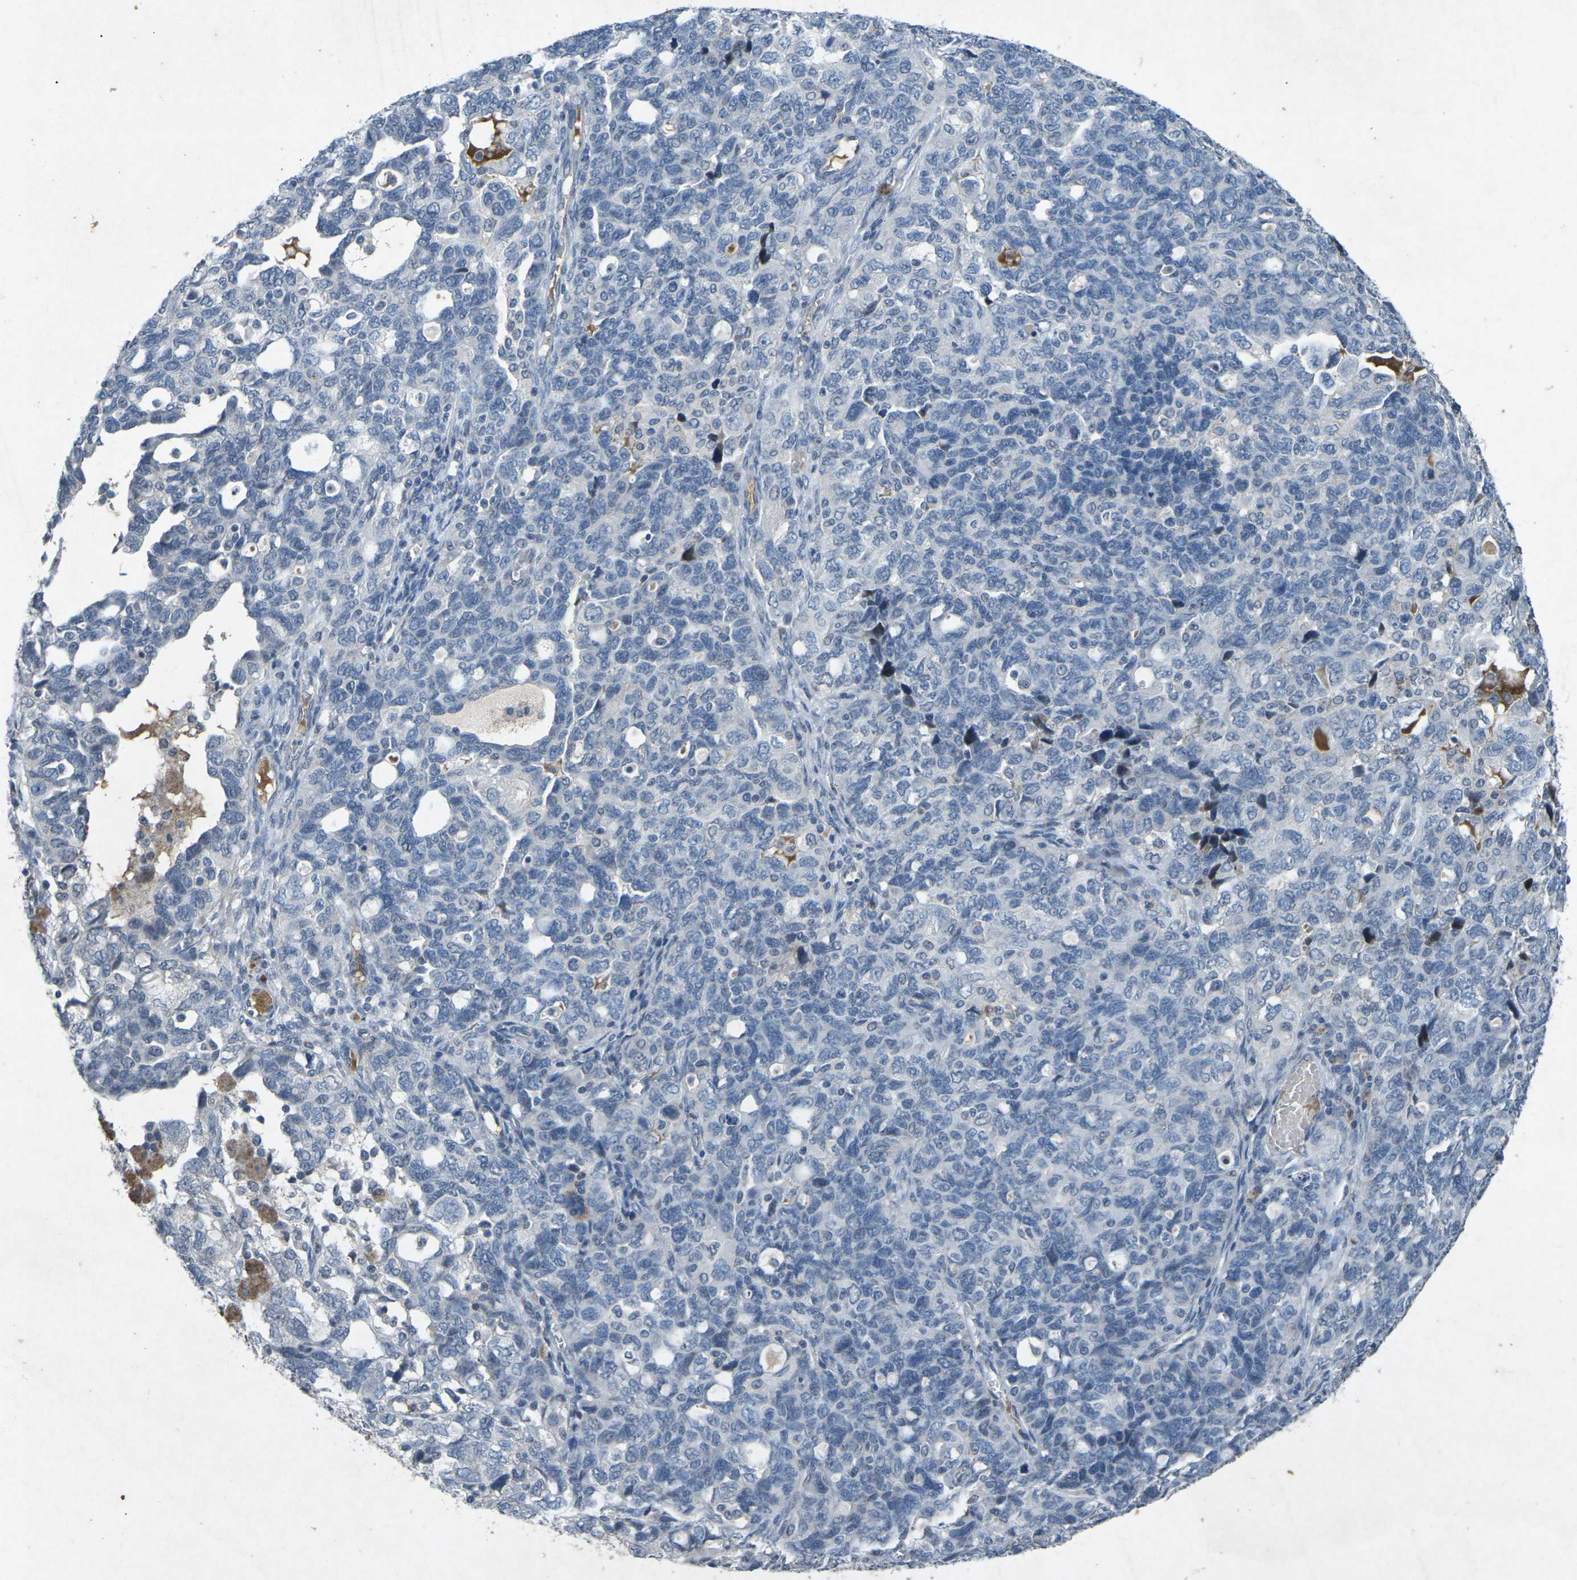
{"staining": {"intensity": "negative", "quantity": "none", "location": "none"}, "tissue": "ovarian cancer", "cell_type": "Tumor cells", "image_type": "cancer", "snomed": [{"axis": "morphology", "description": "Carcinoma, NOS"}, {"axis": "morphology", "description": "Cystadenocarcinoma, serous, NOS"}, {"axis": "topography", "description": "Ovary"}], "caption": "A photomicrograph of human ovarian serous cystadenocarcinoma is negative for staining in tumor cells.", "gene": "A1BG", "patient": {"sex": "female", "age": 69}}